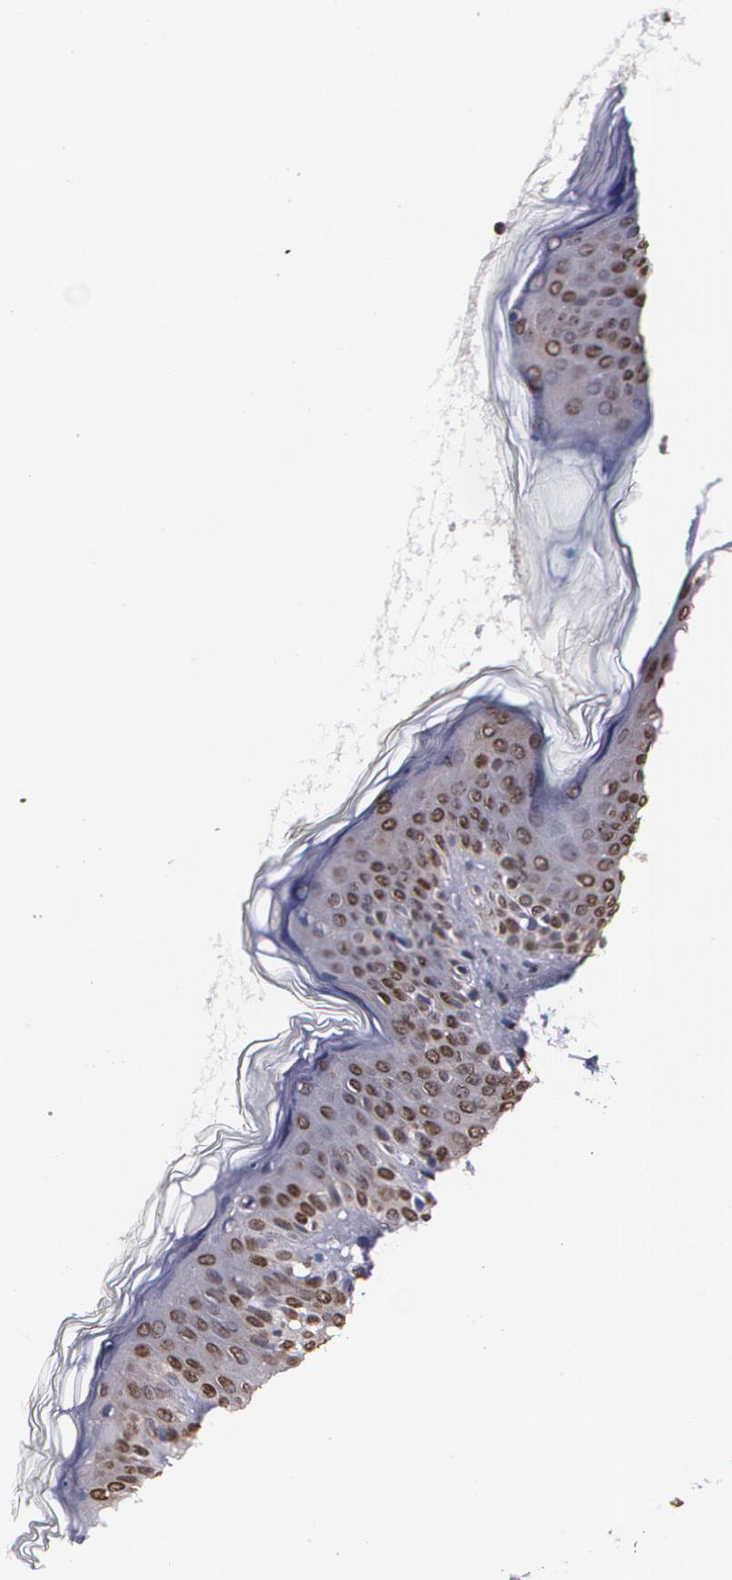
{"staining": {"intensity": "moderate", "quantity": ">75%", "location": "nuclear"}, "tissue": "skin", "cell_type": "Fibroblasts", "image_type": "normal", "snomed": [{"axis": "morphology", "description": "Normal tissue, NOS"}, {"axis": "topography", "description": "Skin"}], "caption": "Moderate nuclear positivity is seen in about >75% of fibroblasts in benign skin.", "gene": "MVP", "patient": {"sex": "female", "age": 4}}